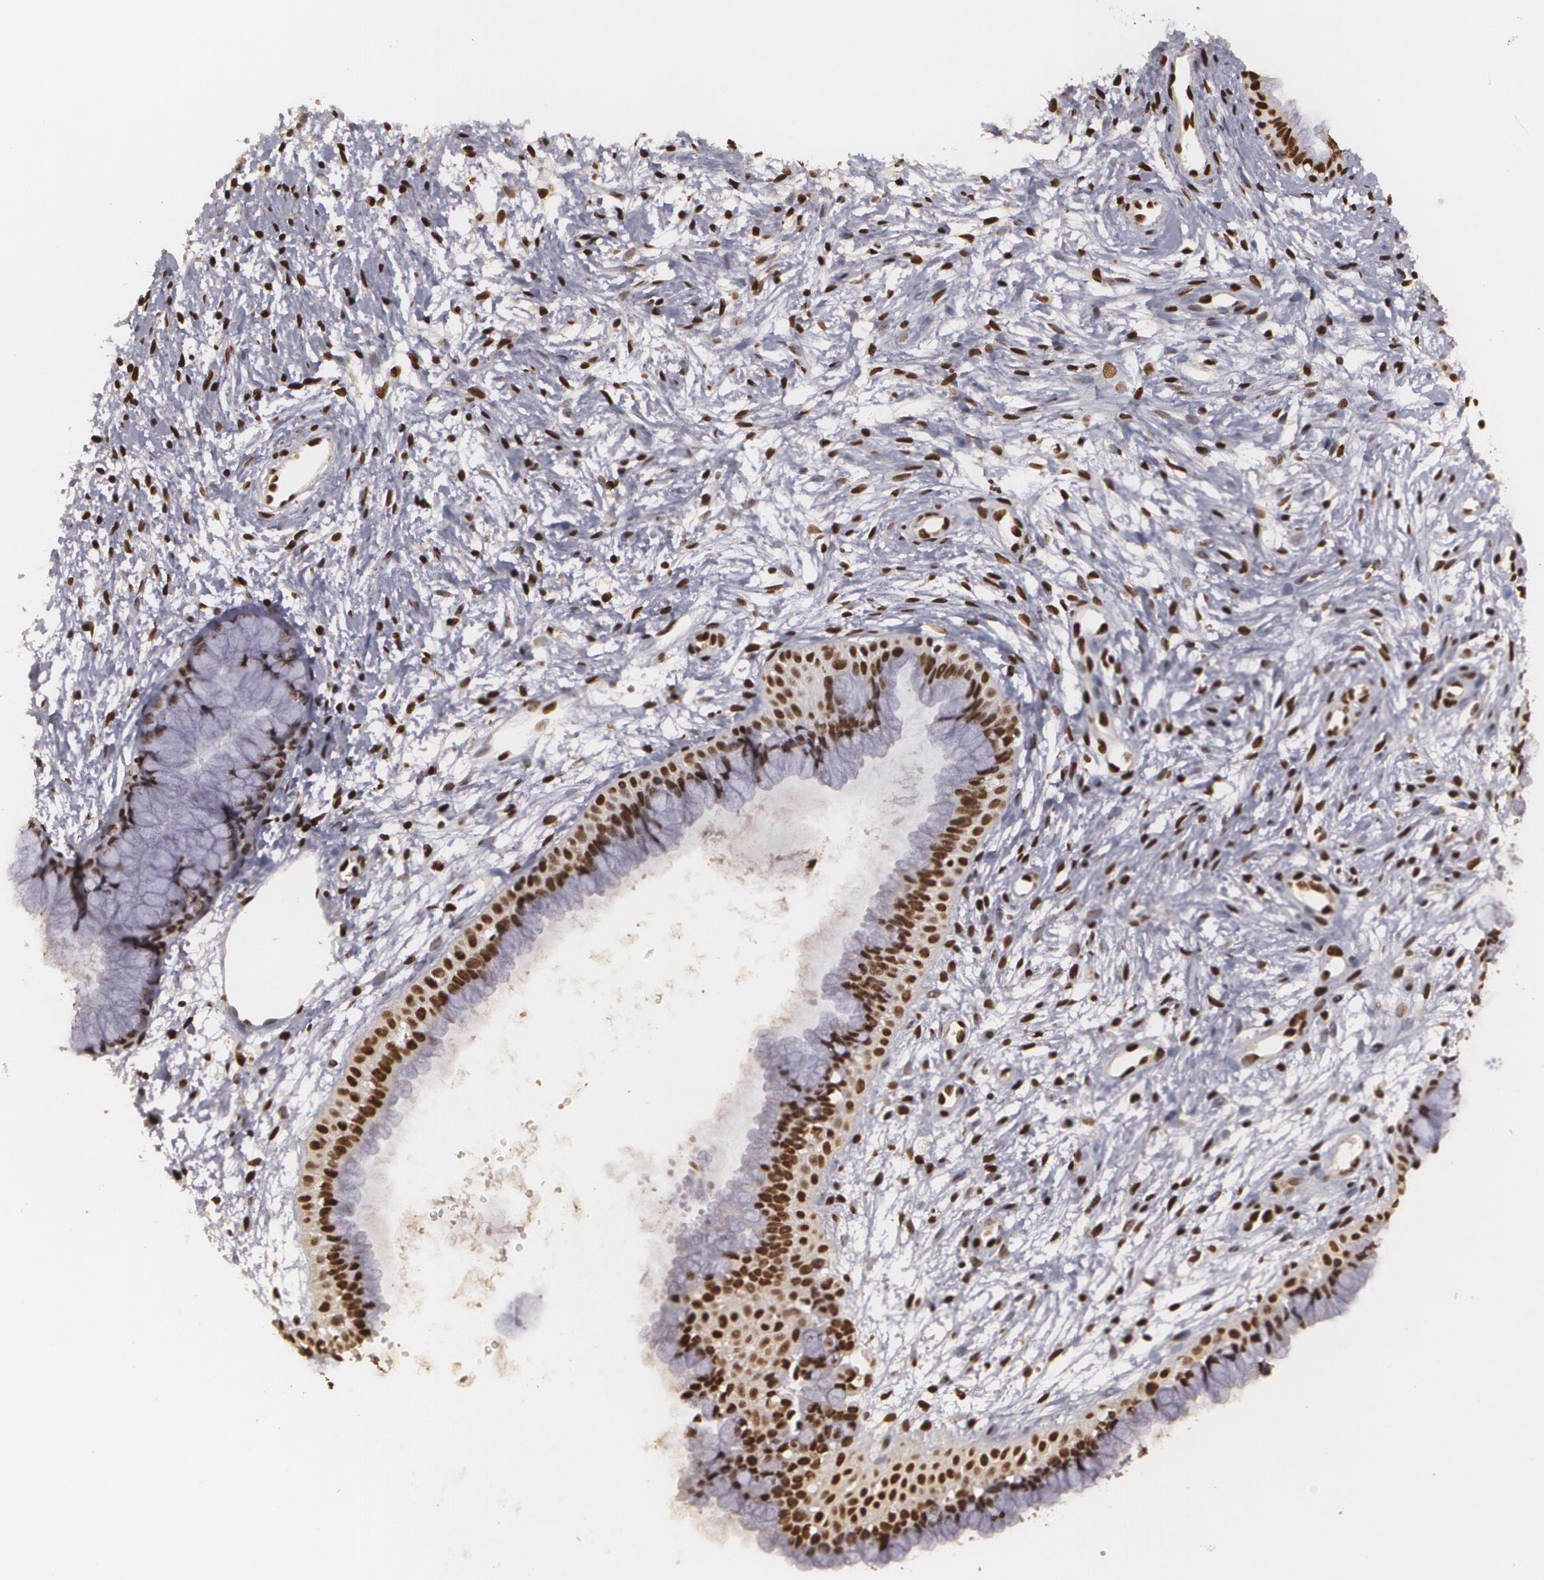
{"staining": {"intensity": "strong", "quantity": ">75%", "location": "nuclear"}, "tissue": "cervix", "cell_type": "Glandular cells", "image_type": "normal", "snomed": [{"axis": "morphology", "description": "Normal tissue, NOS"}, {"axis": "topography", "description": "Cervix"}], "caption": "Immunohistochemistry (IHC) of benign cervix displays high levels of strong nuclear staining in approximately >75% of glandular cells.", "gene": "RCOR1", "patient": {"sex": "female", "age": 39}}